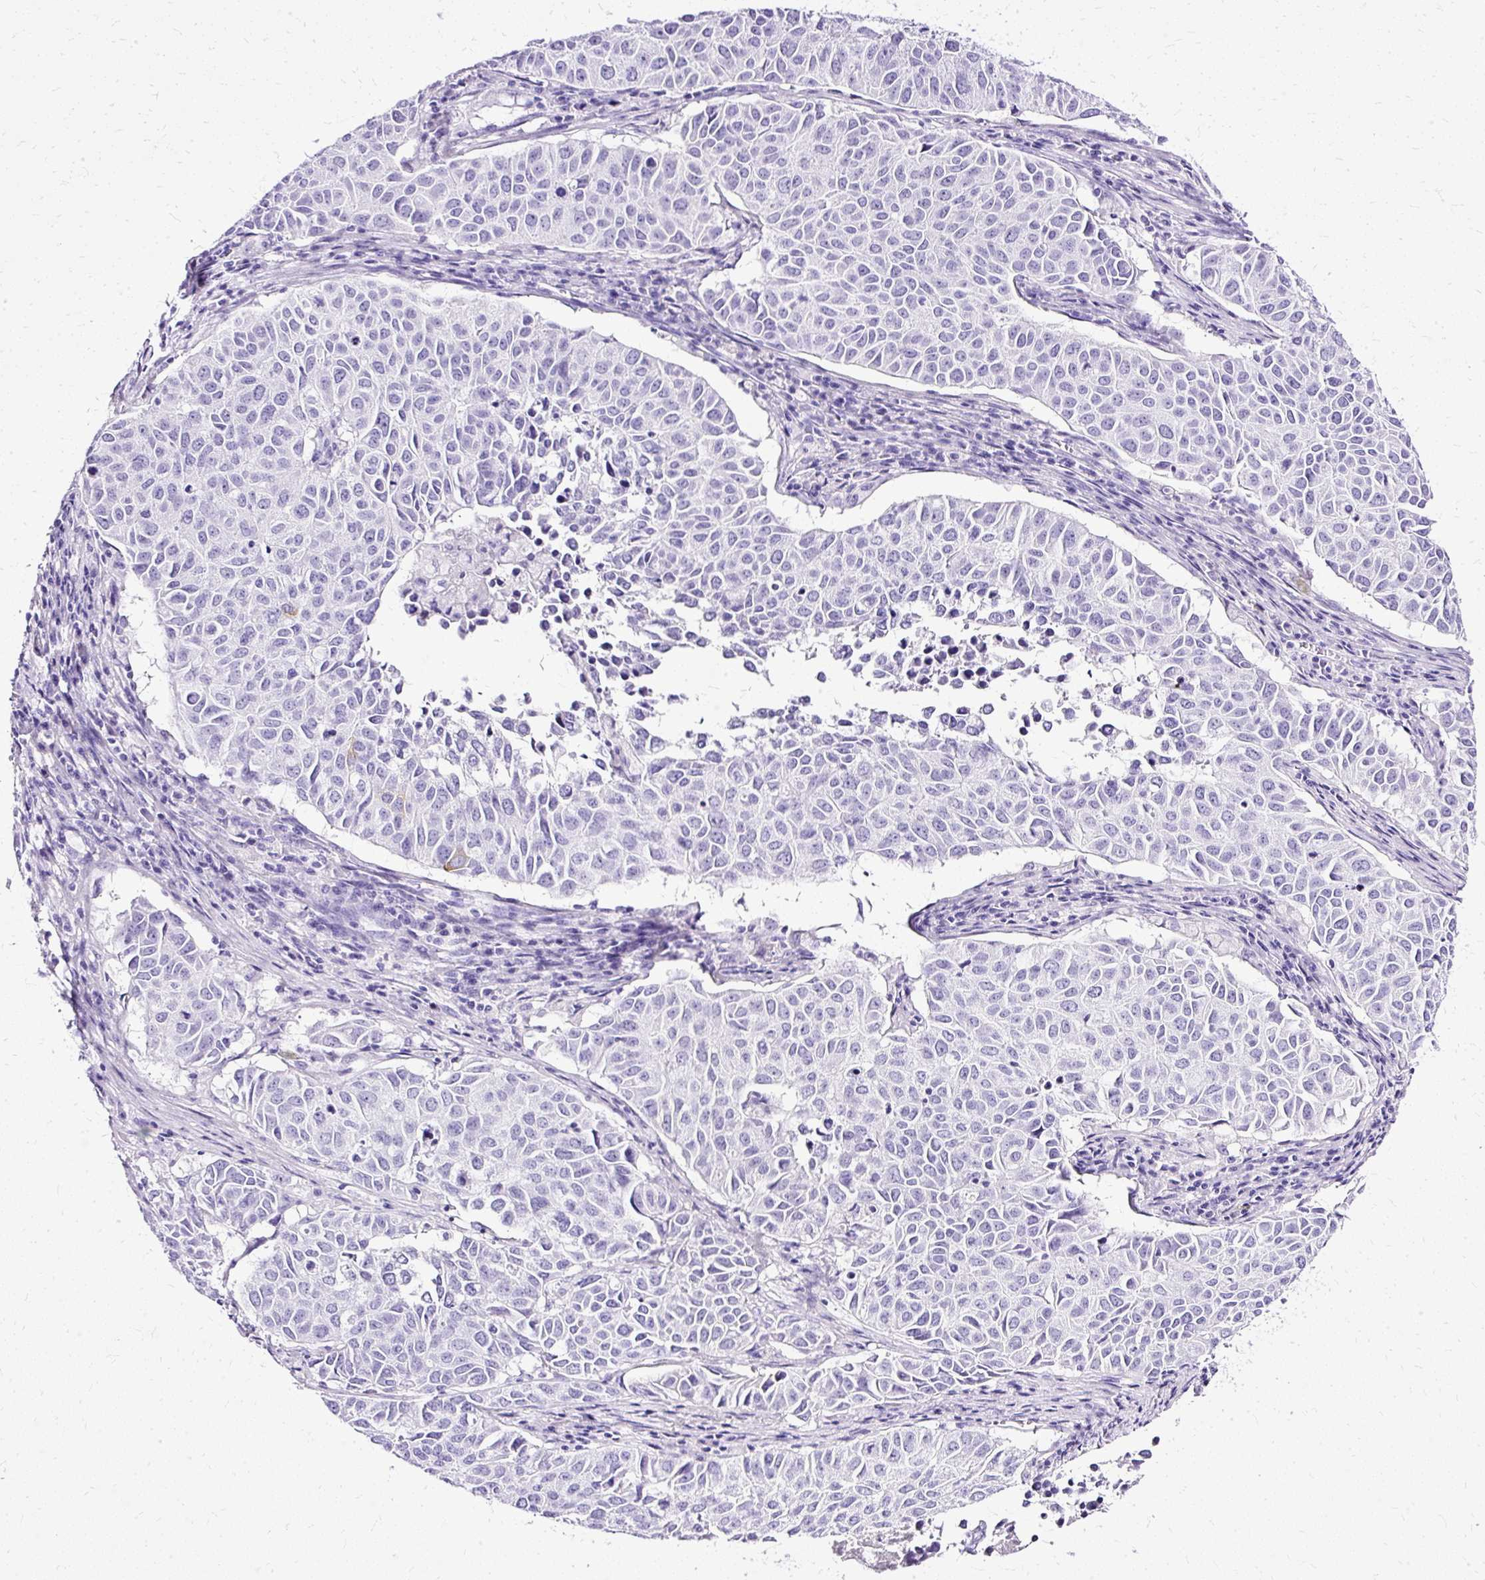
{"staining": {"intensity": "negative", "quantity": "none", "location": "none"}, "tissue": "lung cancer", "cell_type": "Tumor cells", "image_type": "cancer", "snomed": [{"axis": "morphology", "description": "Adenocarcinoma, NOS"}, {"axis": "topography", "description": "Lung"}], "caption": "Immunohistochemistry image of lung adenocarcinoma stained for a protein (brown), which demonstrates no expression in tumor cells.", "gene": "SLC8A2", "patient": {"sex": "female", "age": 50}}